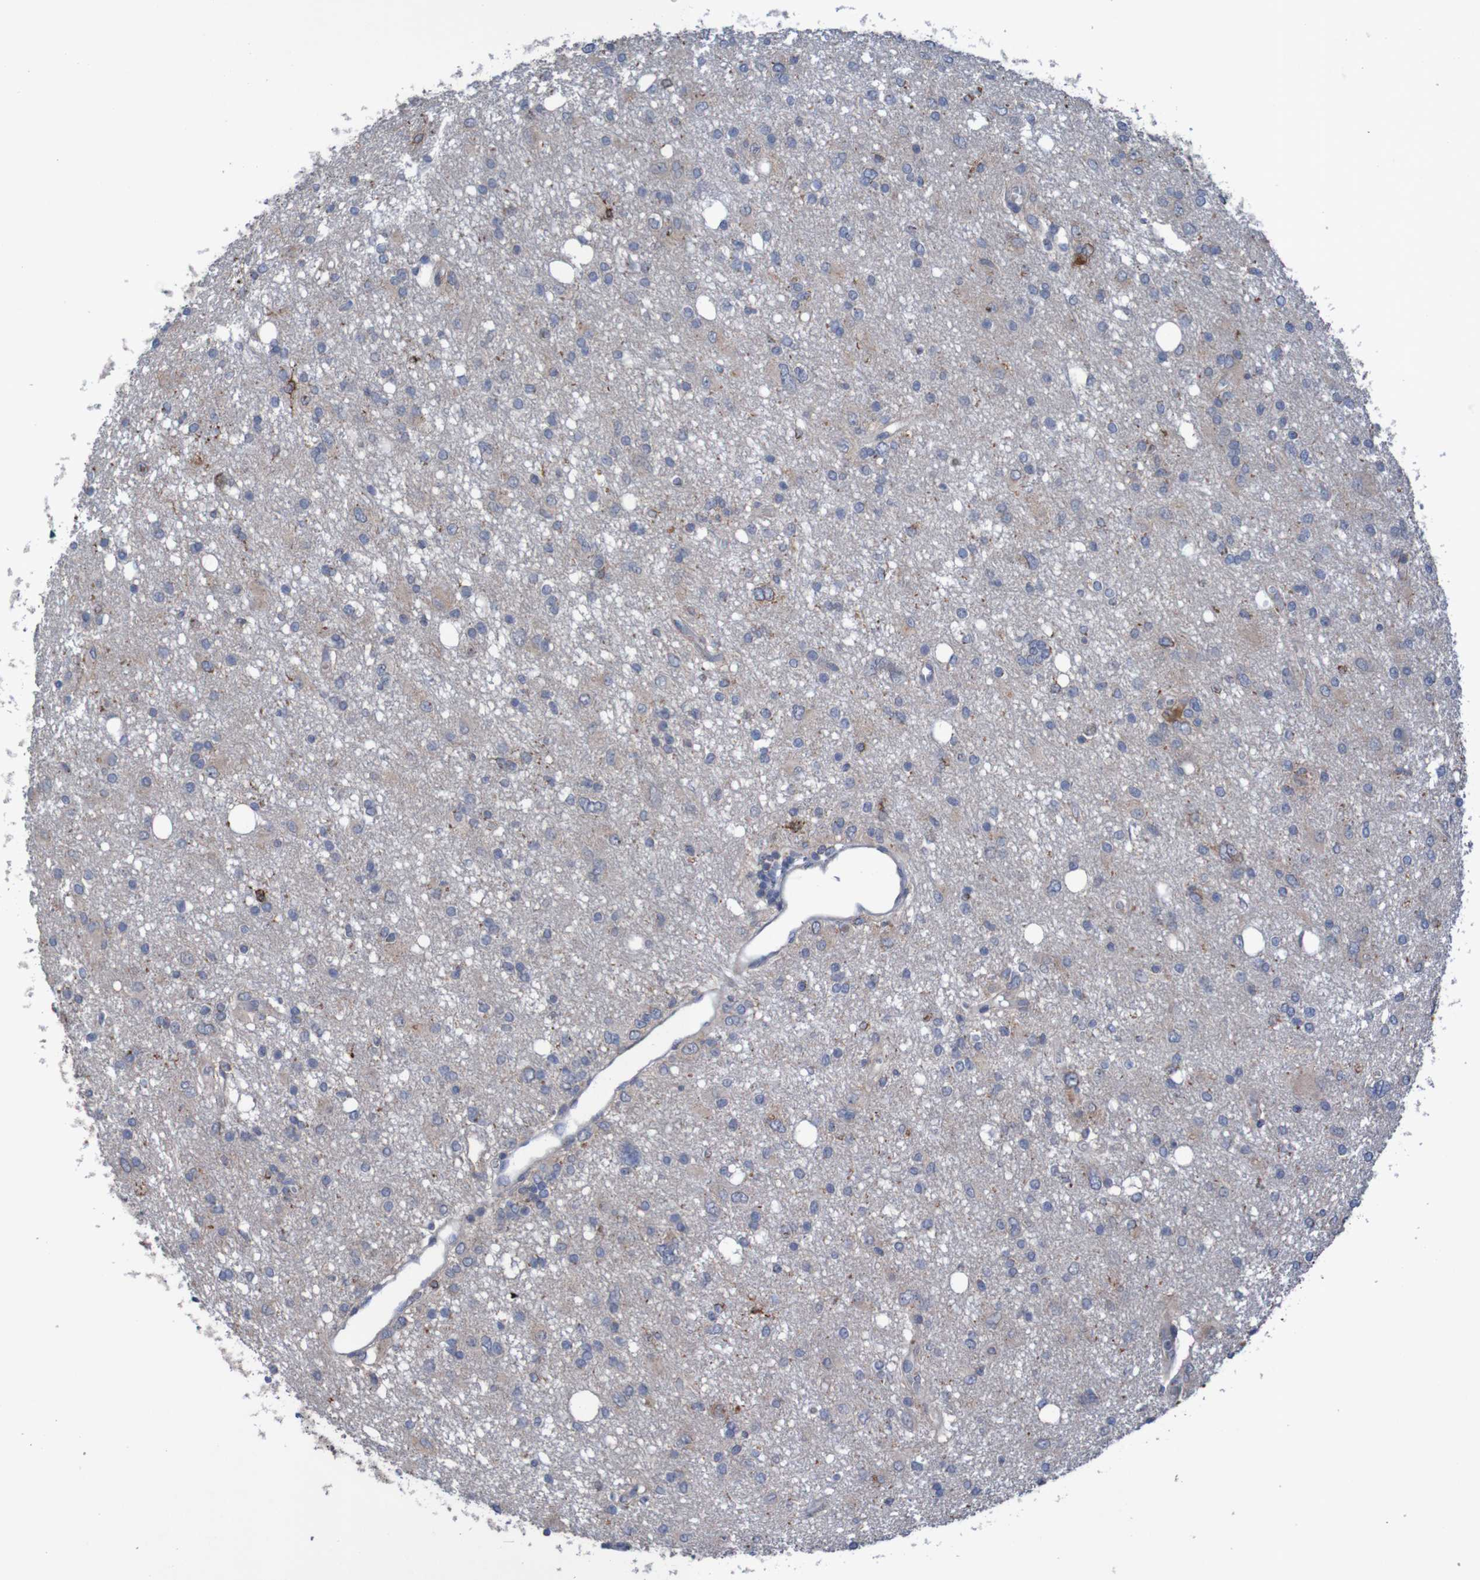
{"staining": {"intensity": "weak", "quantity": "25%-75%", "location": "cytoplasmic/membranous"}, "tissue": "glioma", "cell_type": "Tumor cells", "image_type": "cancer", "snomed": [{"axis": "morphology", "description": "Glioma, malignant, High grade"}, {"axis": "topography", "description": "Brain"}], "caption": "A micrograph showing weak cytoplasmic/membranous positivity in approximately 25%-75% of tumor cells in glioma, as visualized by brown immunohistochemical staining.", "gene": "ANGPT4", "patient": {"sex": "female", "age": 59}}